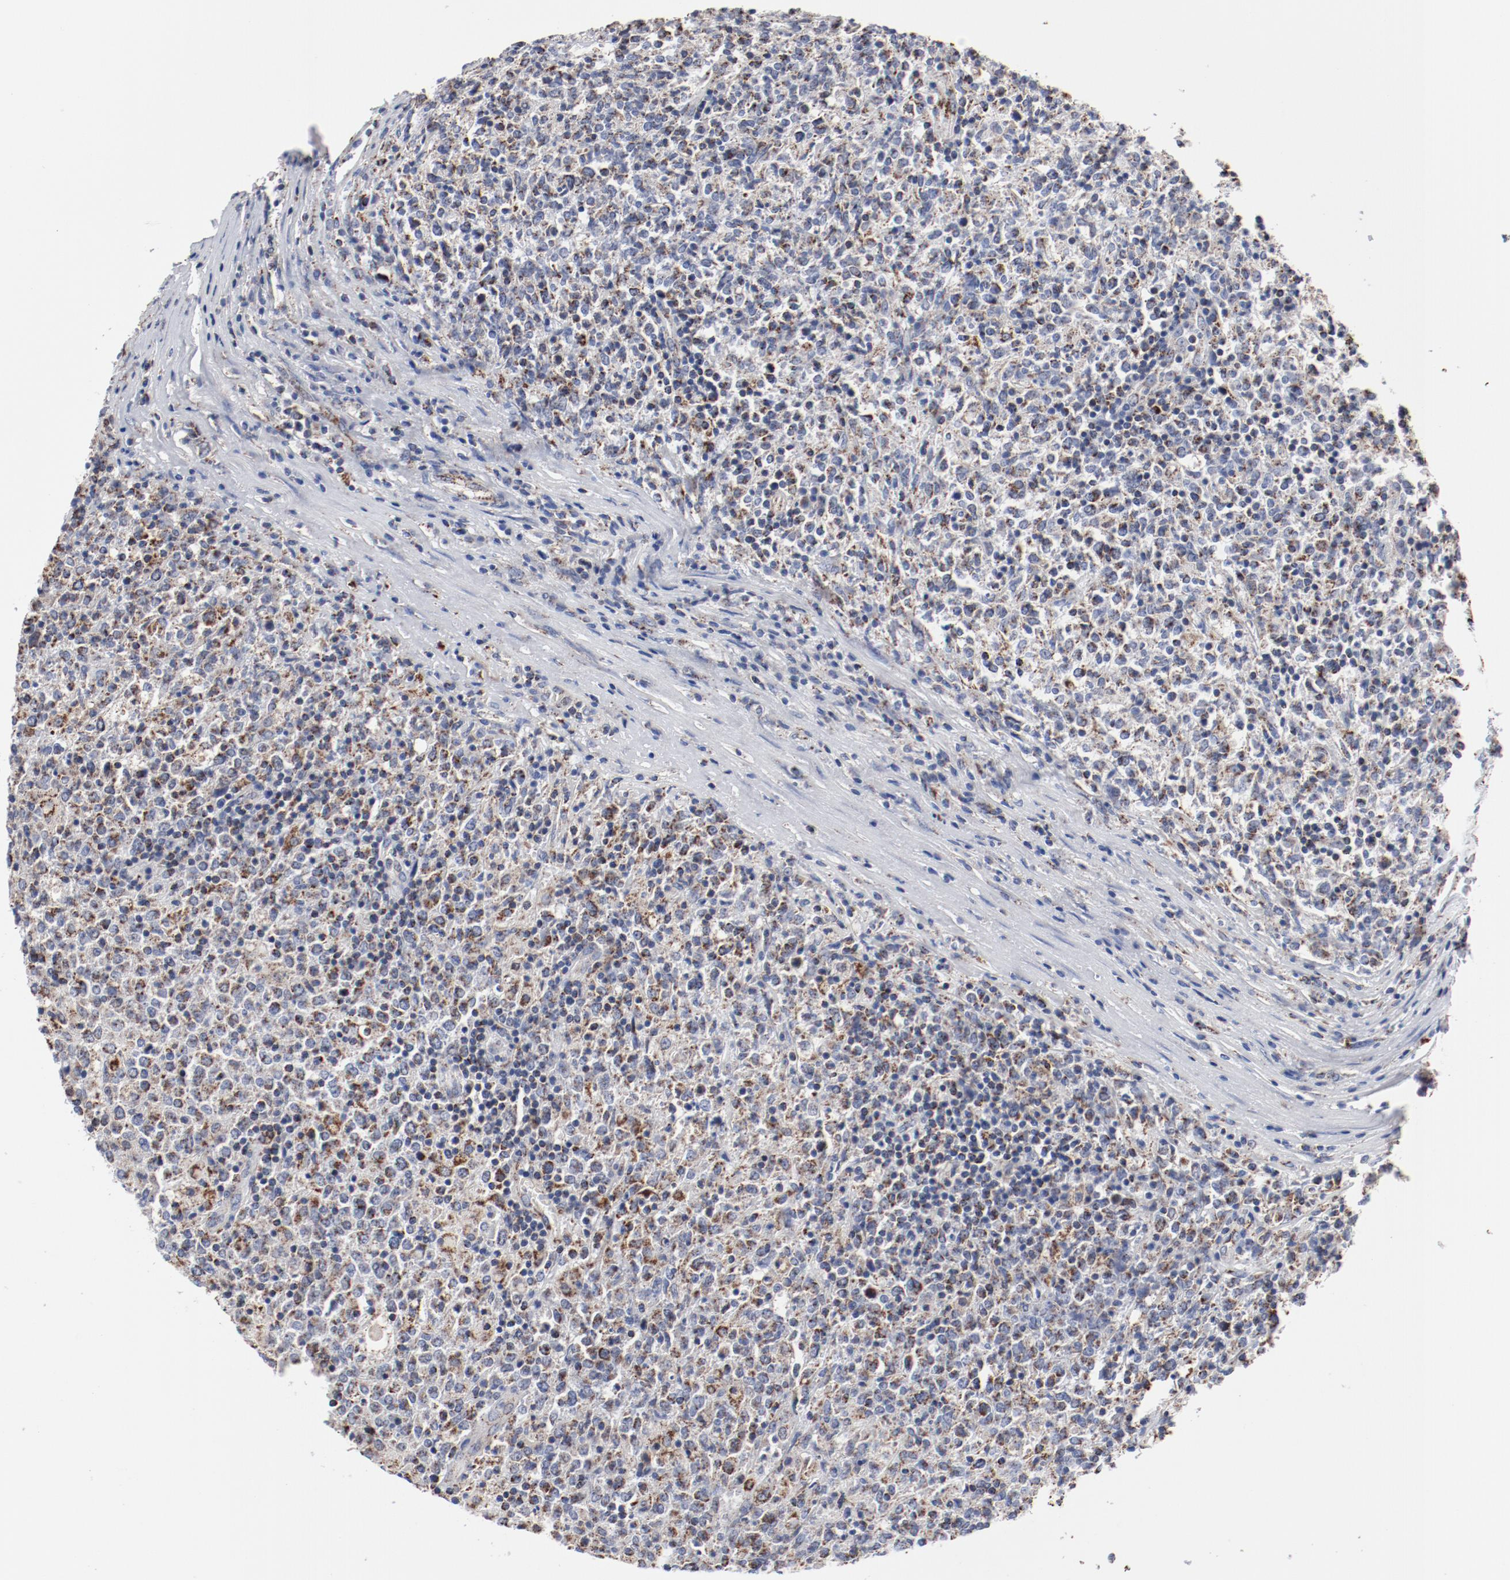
{"staining": {"intensity": "moderate", "quantity": "25%-75%", "location": "cytoplasmic/membranous"}, "tissue": "lymphoma", "cell_type": "Tumor cells", "image_type": "cancer", "snomed": [{"axis": "morphology", "description": "Malignant lymphoma, non-Hodgkin's type, High grade"}, {"axis": "topography", "description": "Lymph node"}], "caption": "Moderate cytoplasmic/membranous positivity is appreciated in approximately 25%-75% of tumor cells in lymphoma.", "gene": "NDUFV2", "patient": {"sex": "female", "age": 84}}